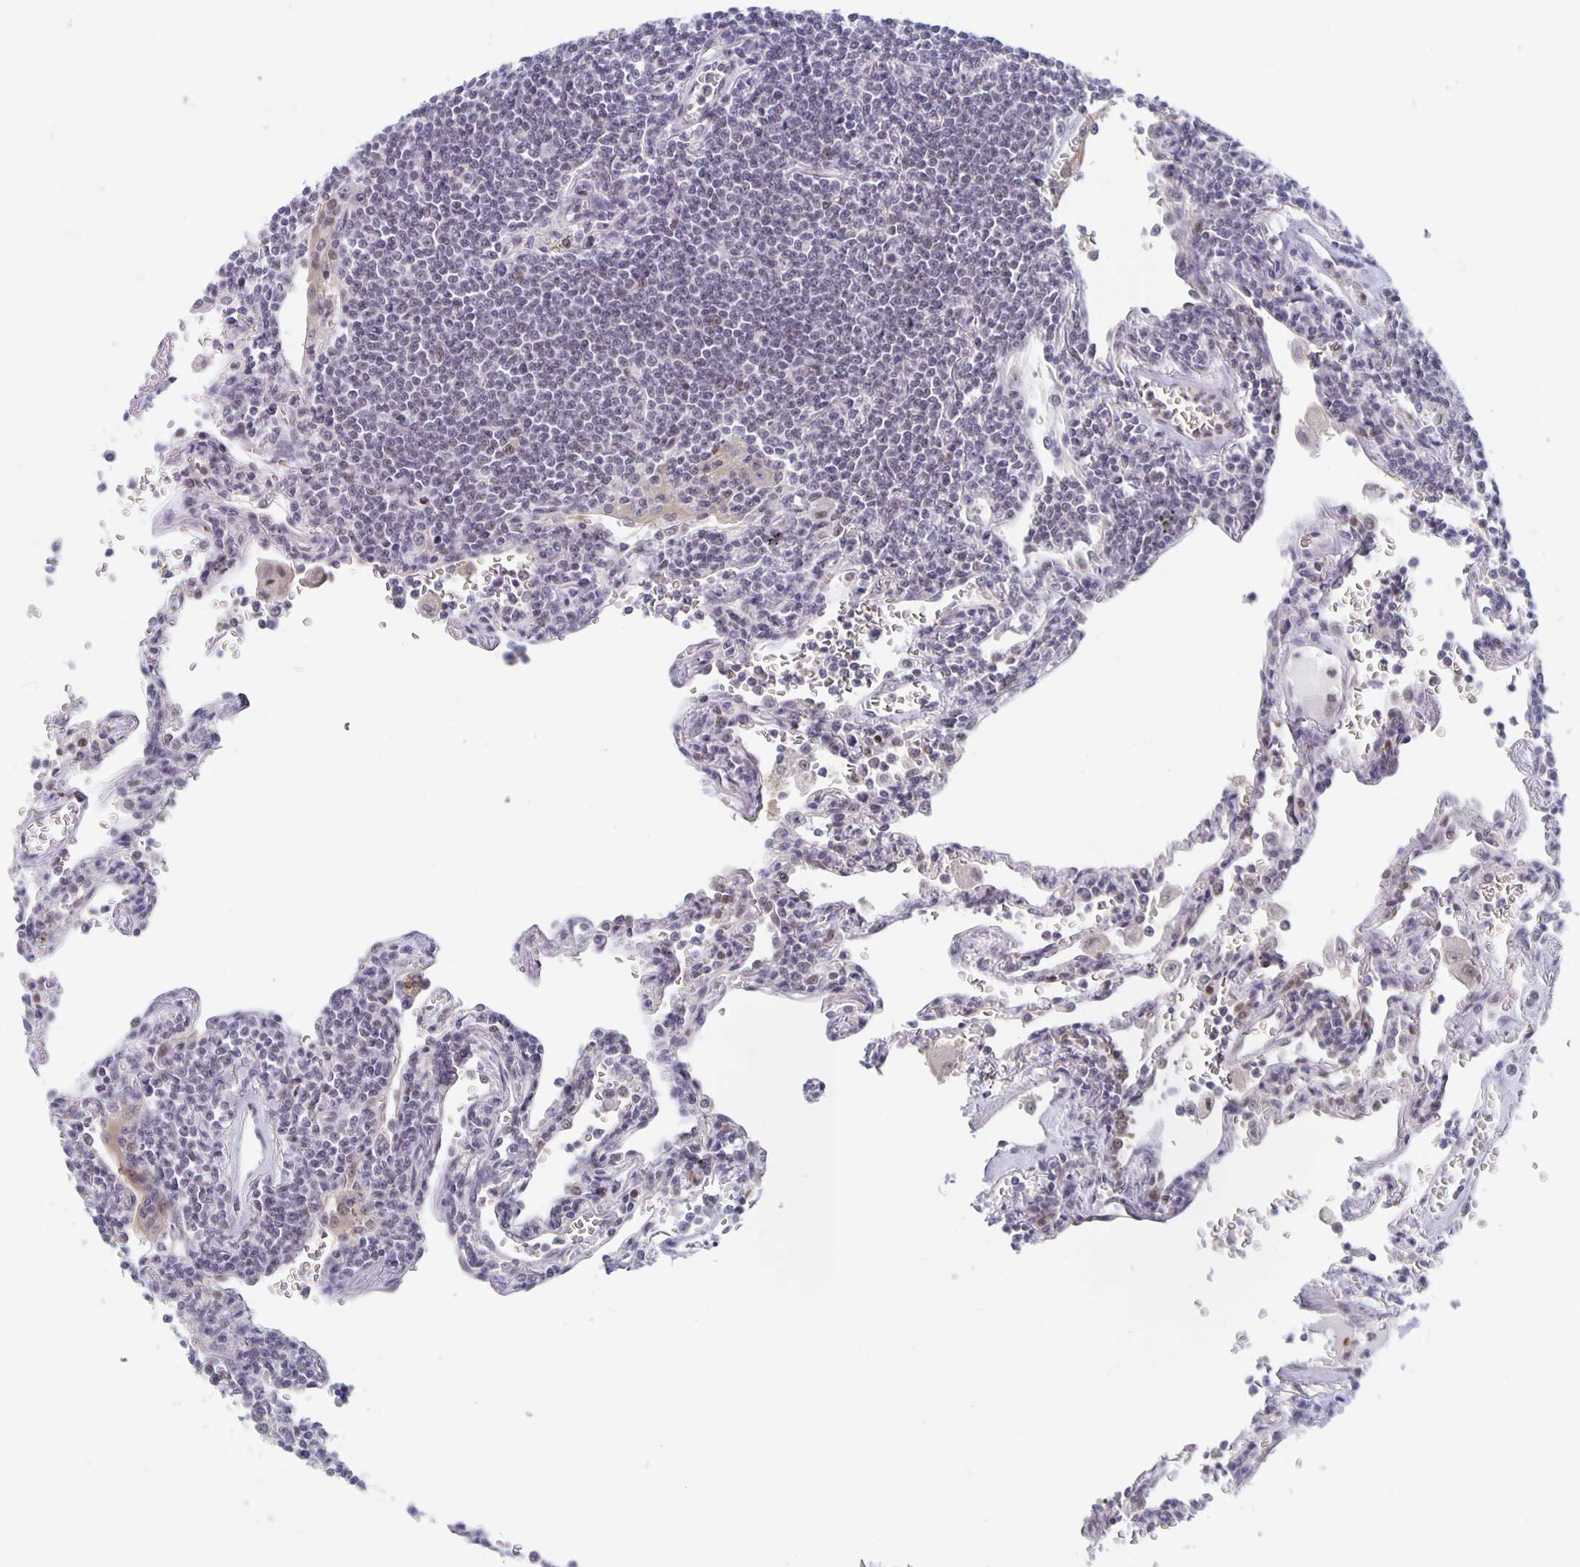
{"staining": {"intensity": "negative", "quantity": "none", "location": "none"}, "tissue": "lymphoma", "cell_type": "Tumor cells", "image_type": "cancer", "snomed": [{"axis": "morphology", "description": "Malignant lymphoma, non-Hodgkin's type, Low grade"}, {"axis": "topography", "description": "Lung"}], "caption": "High power microscopy image of an IHC photomicrograph of malignant lymphoma, non-Hodgkin's type (low-grade), revealing no significant expression in tumor cells. (IHC, brightfield microscopy, high magnification).", "gene": "ZNF691", "patient": {"sex": "female", "age": 71}}